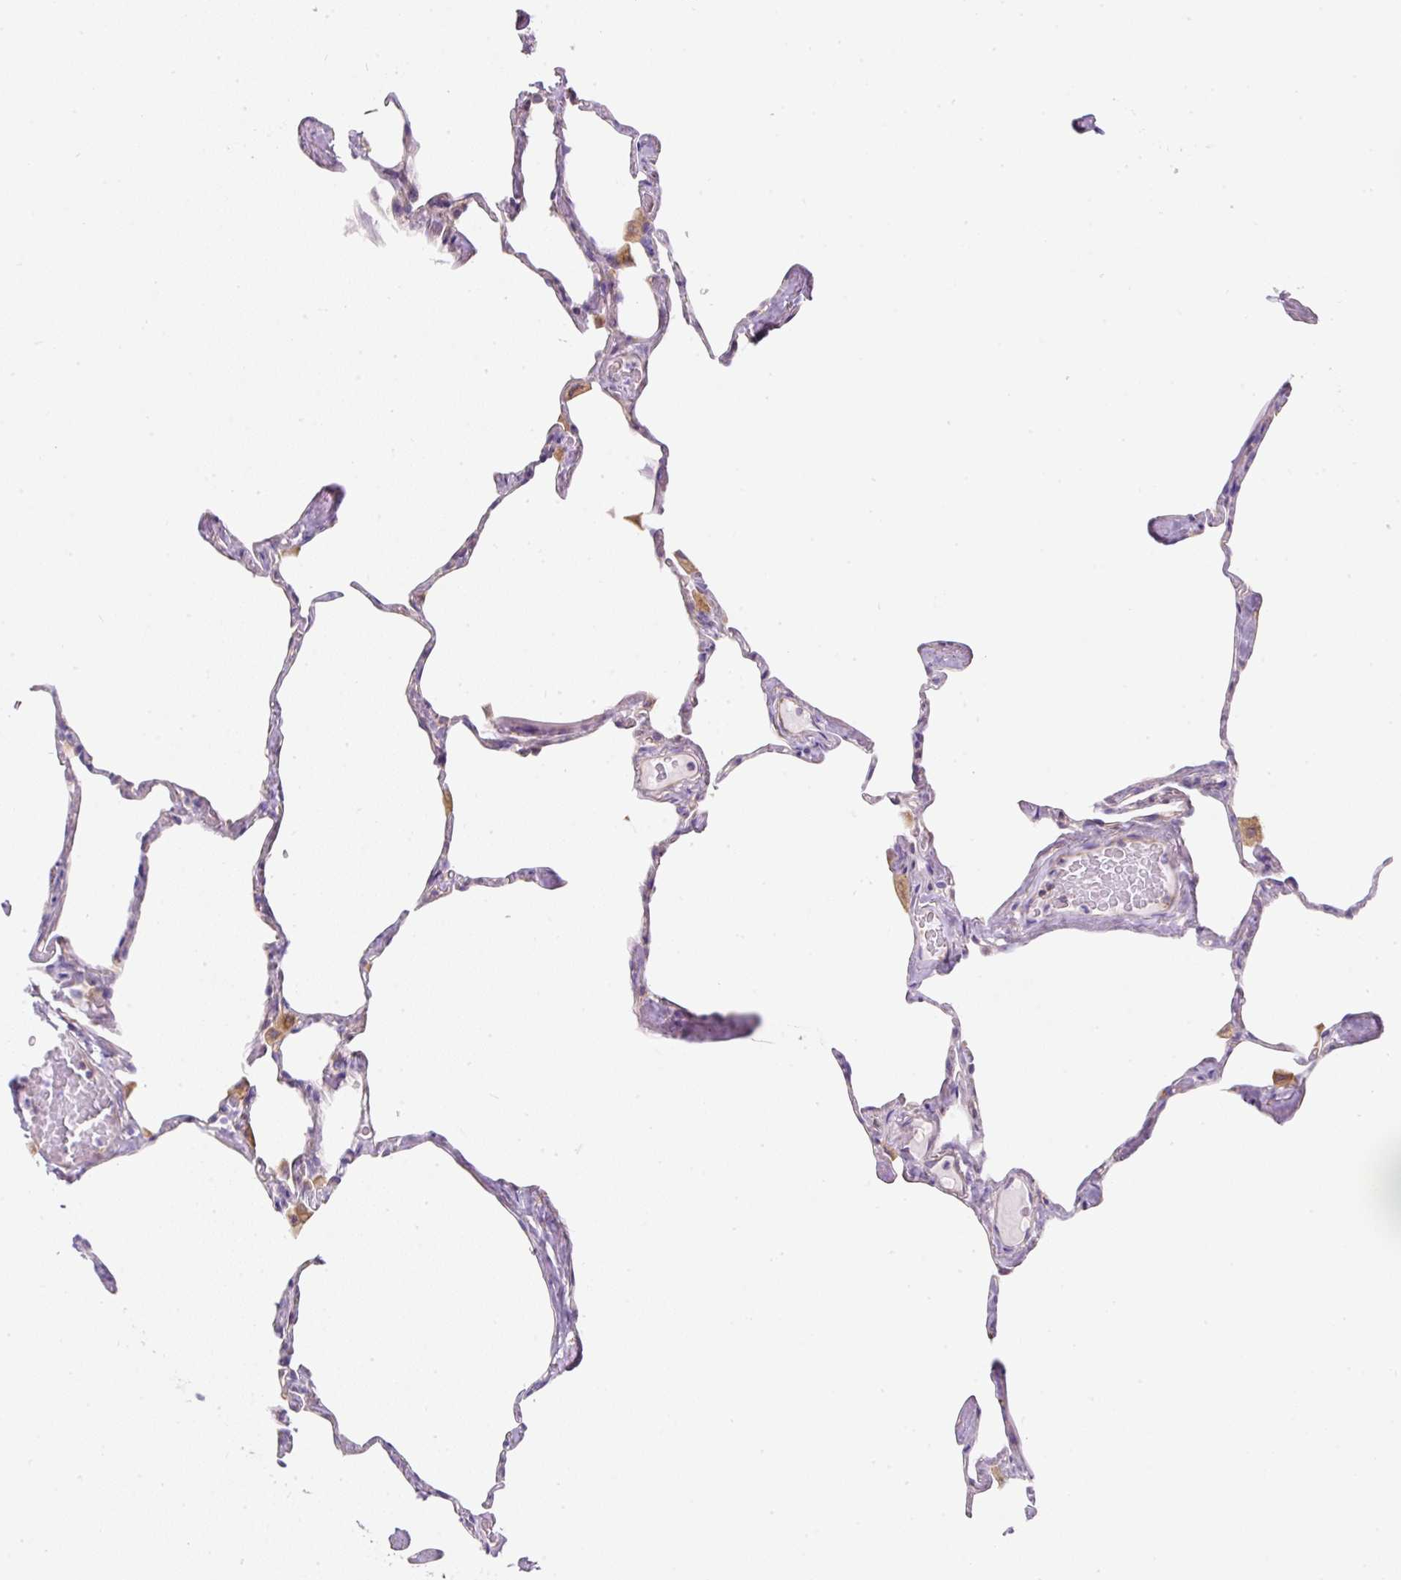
{"staining": {"intensity": "moderate", "quantity": "<25%", "location": "cytoplasmic/membranous"}, "tissue": "lung", "cell_type": "Alveolar cells", "image_type": "normal", "snomed": [{"axis": "morphology", "description": "Normal tissue, NOS"}, {"axis": "topography", "description": "Lung"}], "caption": "Protein staining displays moderate cytoplasmic/membranous expression in approximately <25% of alveolar cells in normal lung.", "gene": "ERAP2", "patient": {"sex": "male", "age": 65}}